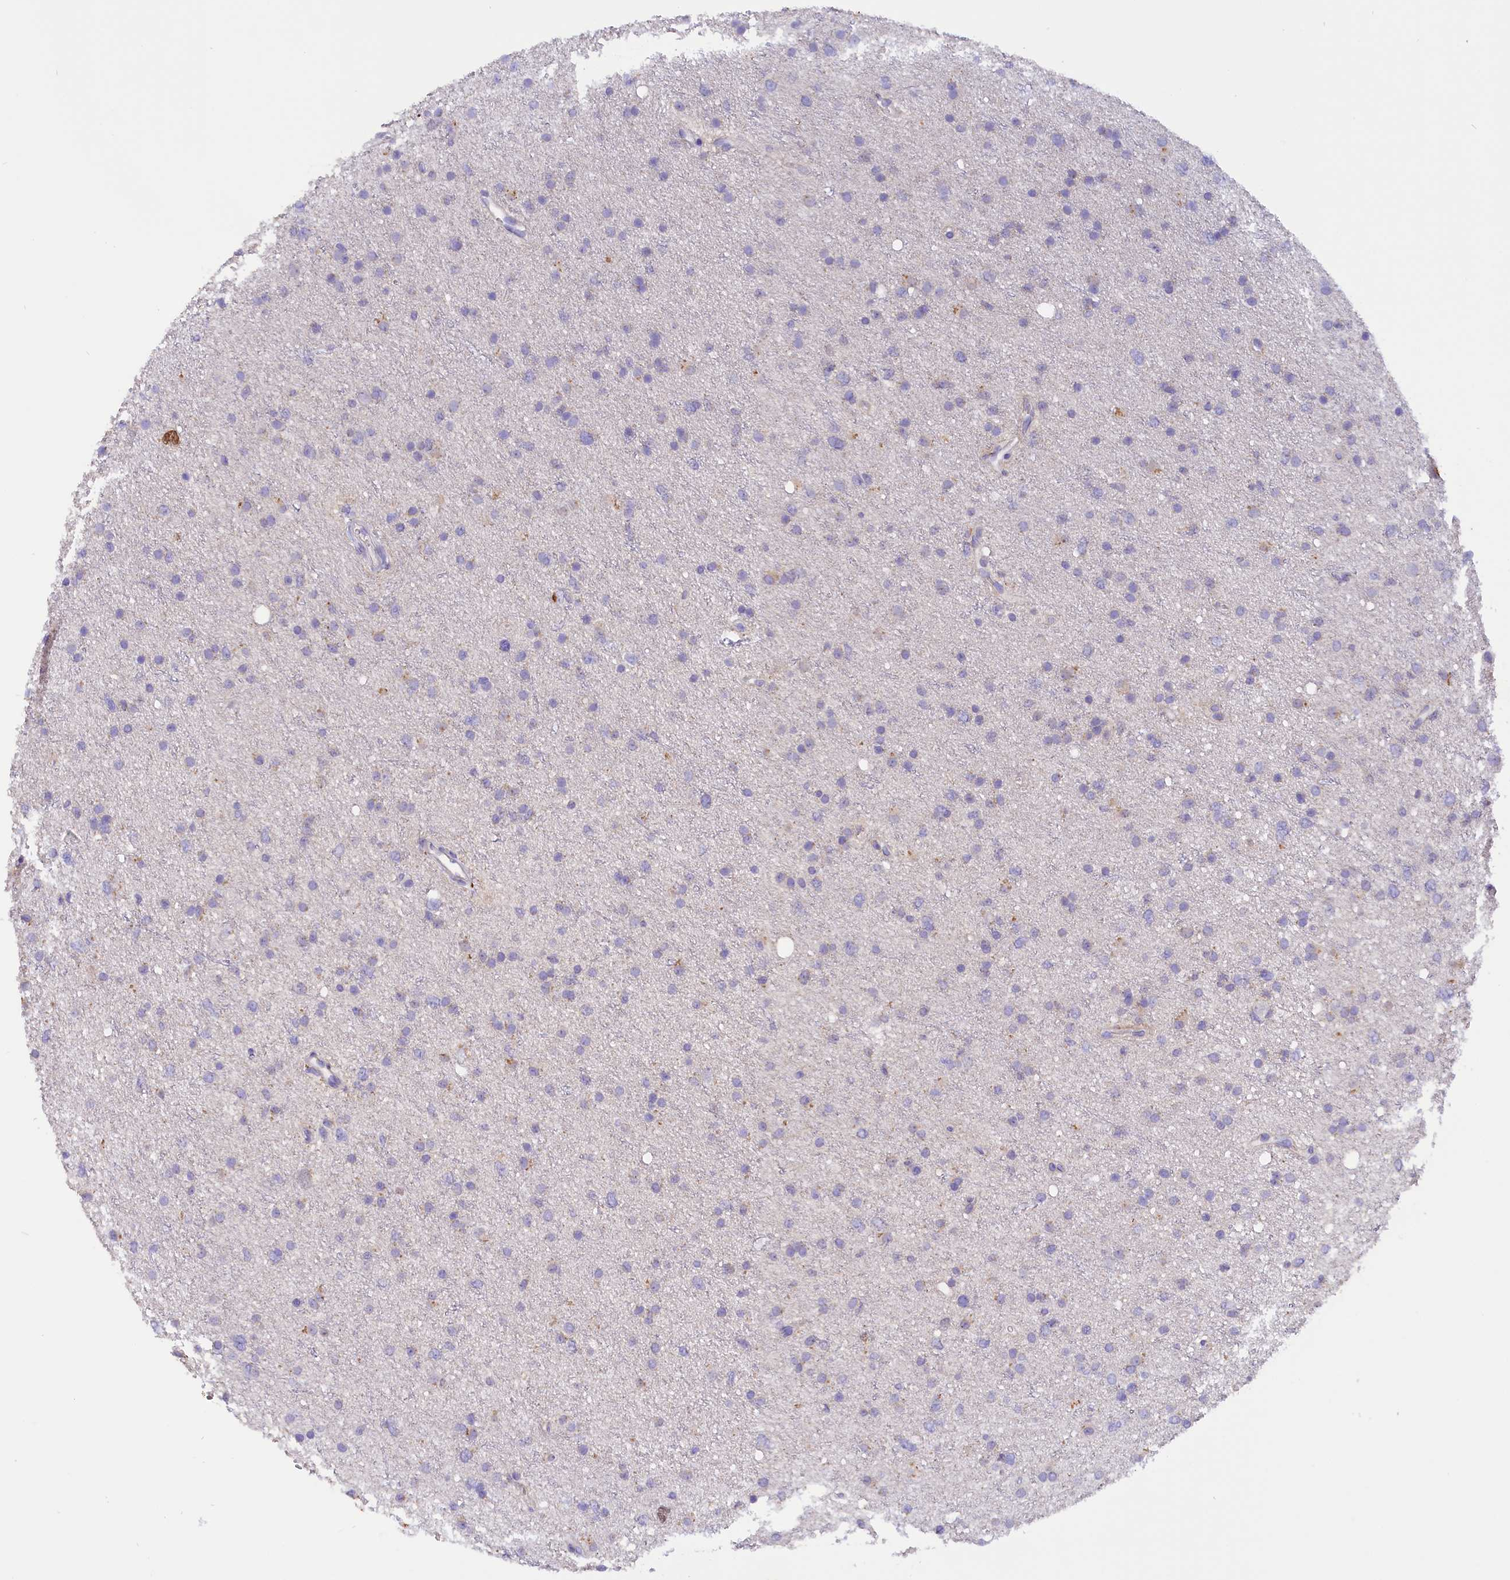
{"staining": {"intensity": "negative", "quantity": "none", "location": "none"}, "tissue": "glioma", "cell_type": "Tumor cells", "image_type": "cancer", "snomed": [{"axis": "morphology", "description": "Glioma, malignant, Low grade"}, {"axis": "topography", "description": "Cerebral cortex"}], "caption": "The IHC image has no significant expression in tumor cells of glioma tissue.", "gene": "PKIA", "patient": {"sex": "female", "age": 39}}